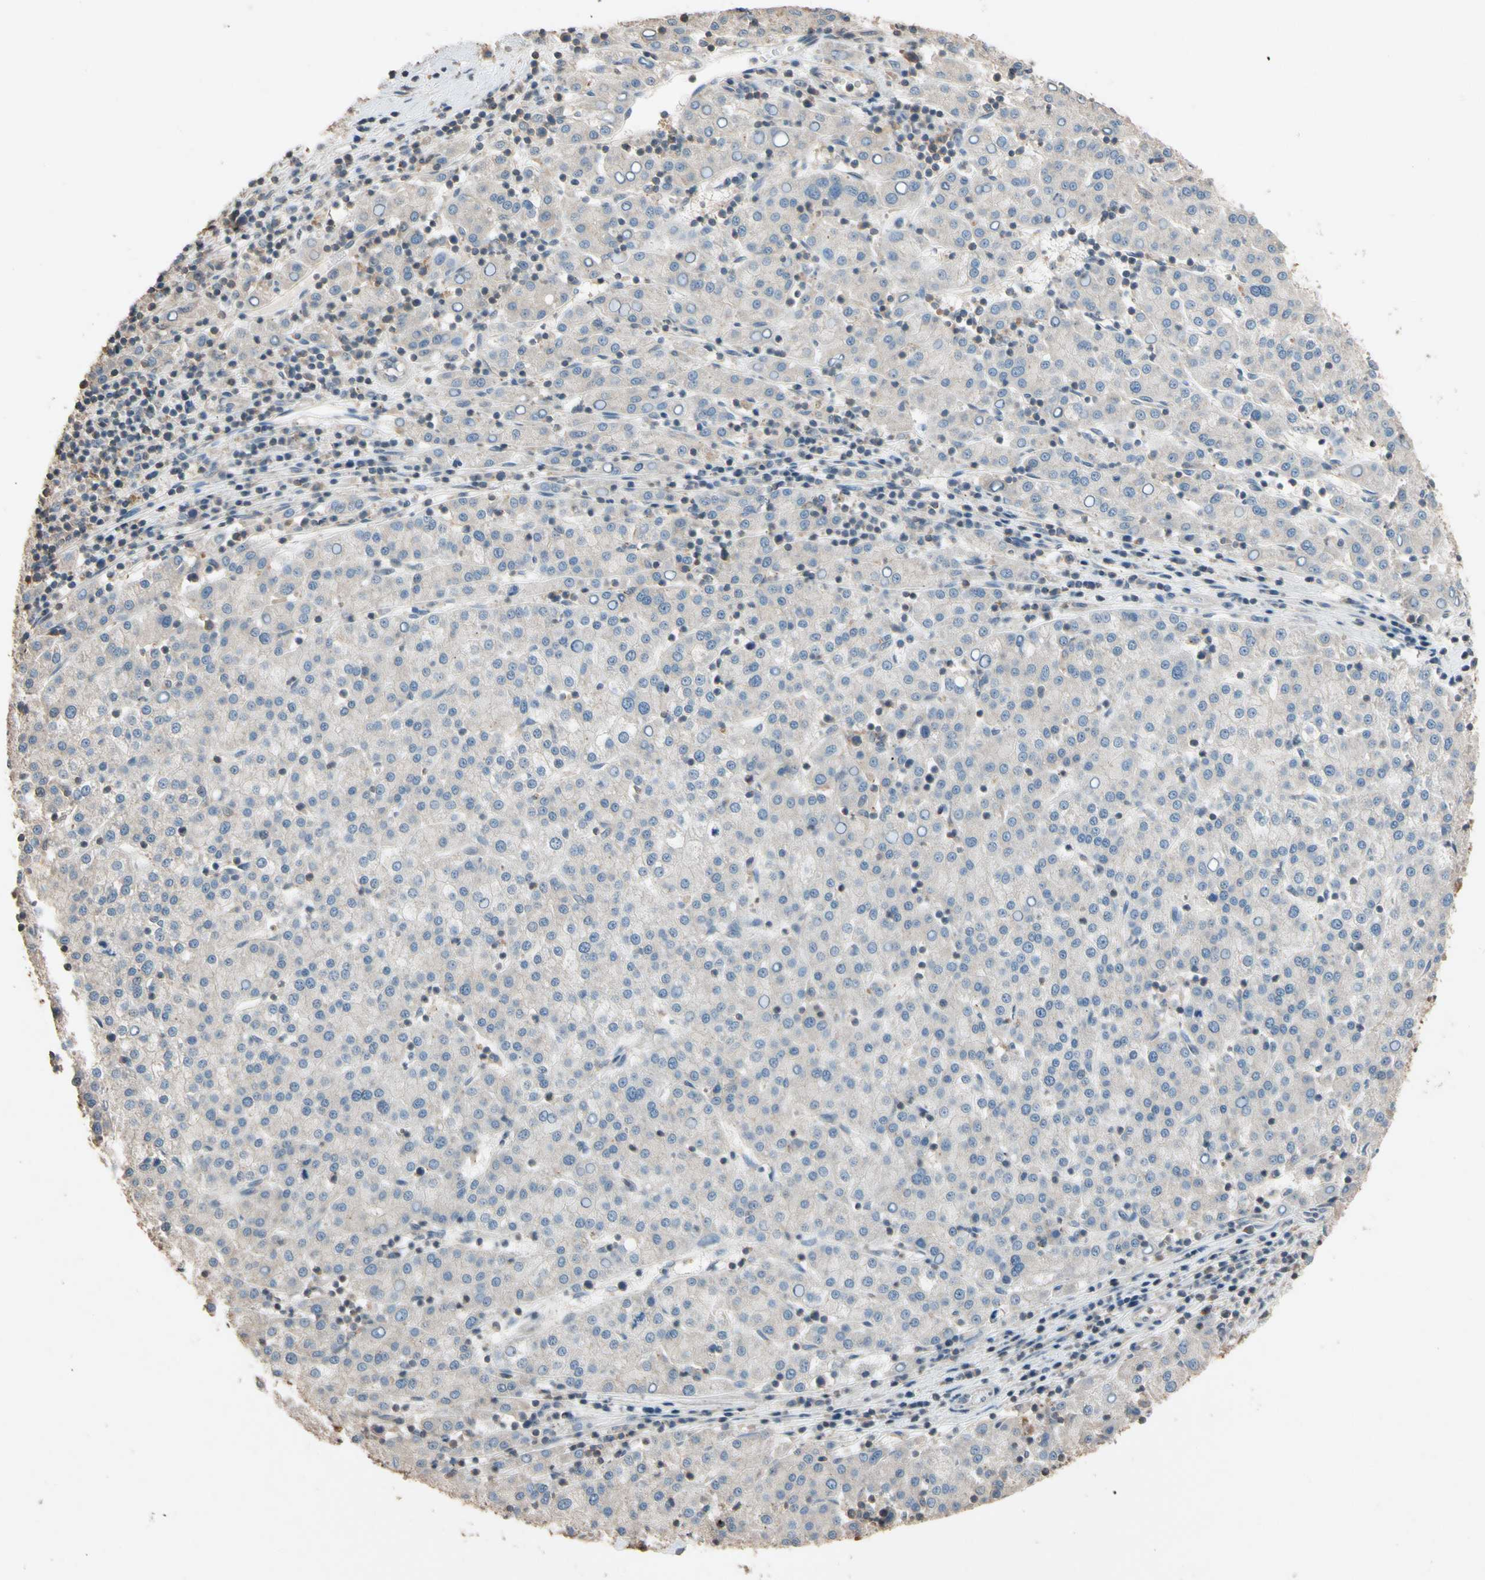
{"staining": {"intensity": "negative", "quantity": "none", "location": "none"}, "tissue": "liver cancer", "cell_type": "Tumor cells", "image_type": "cancer", "snomed": [{"axis": "morphology", "description": "Carcinoma, Hepatocellular, NOS"}, {"axis": "topography", "description": "Liver"}], "caption": "IHC histopathology image of liver hepatocellular carcinoma stained for a protein (brown), which displays no expression in tumor cells. Brightfield microscopy of IHC stained with DAB (3,3'-diaminobenzidine) (brown) and hematoxylin (blue), captured at high magnification.", "gene": "MAP3K7", "patient": {"sex": "female", "age": 58}}